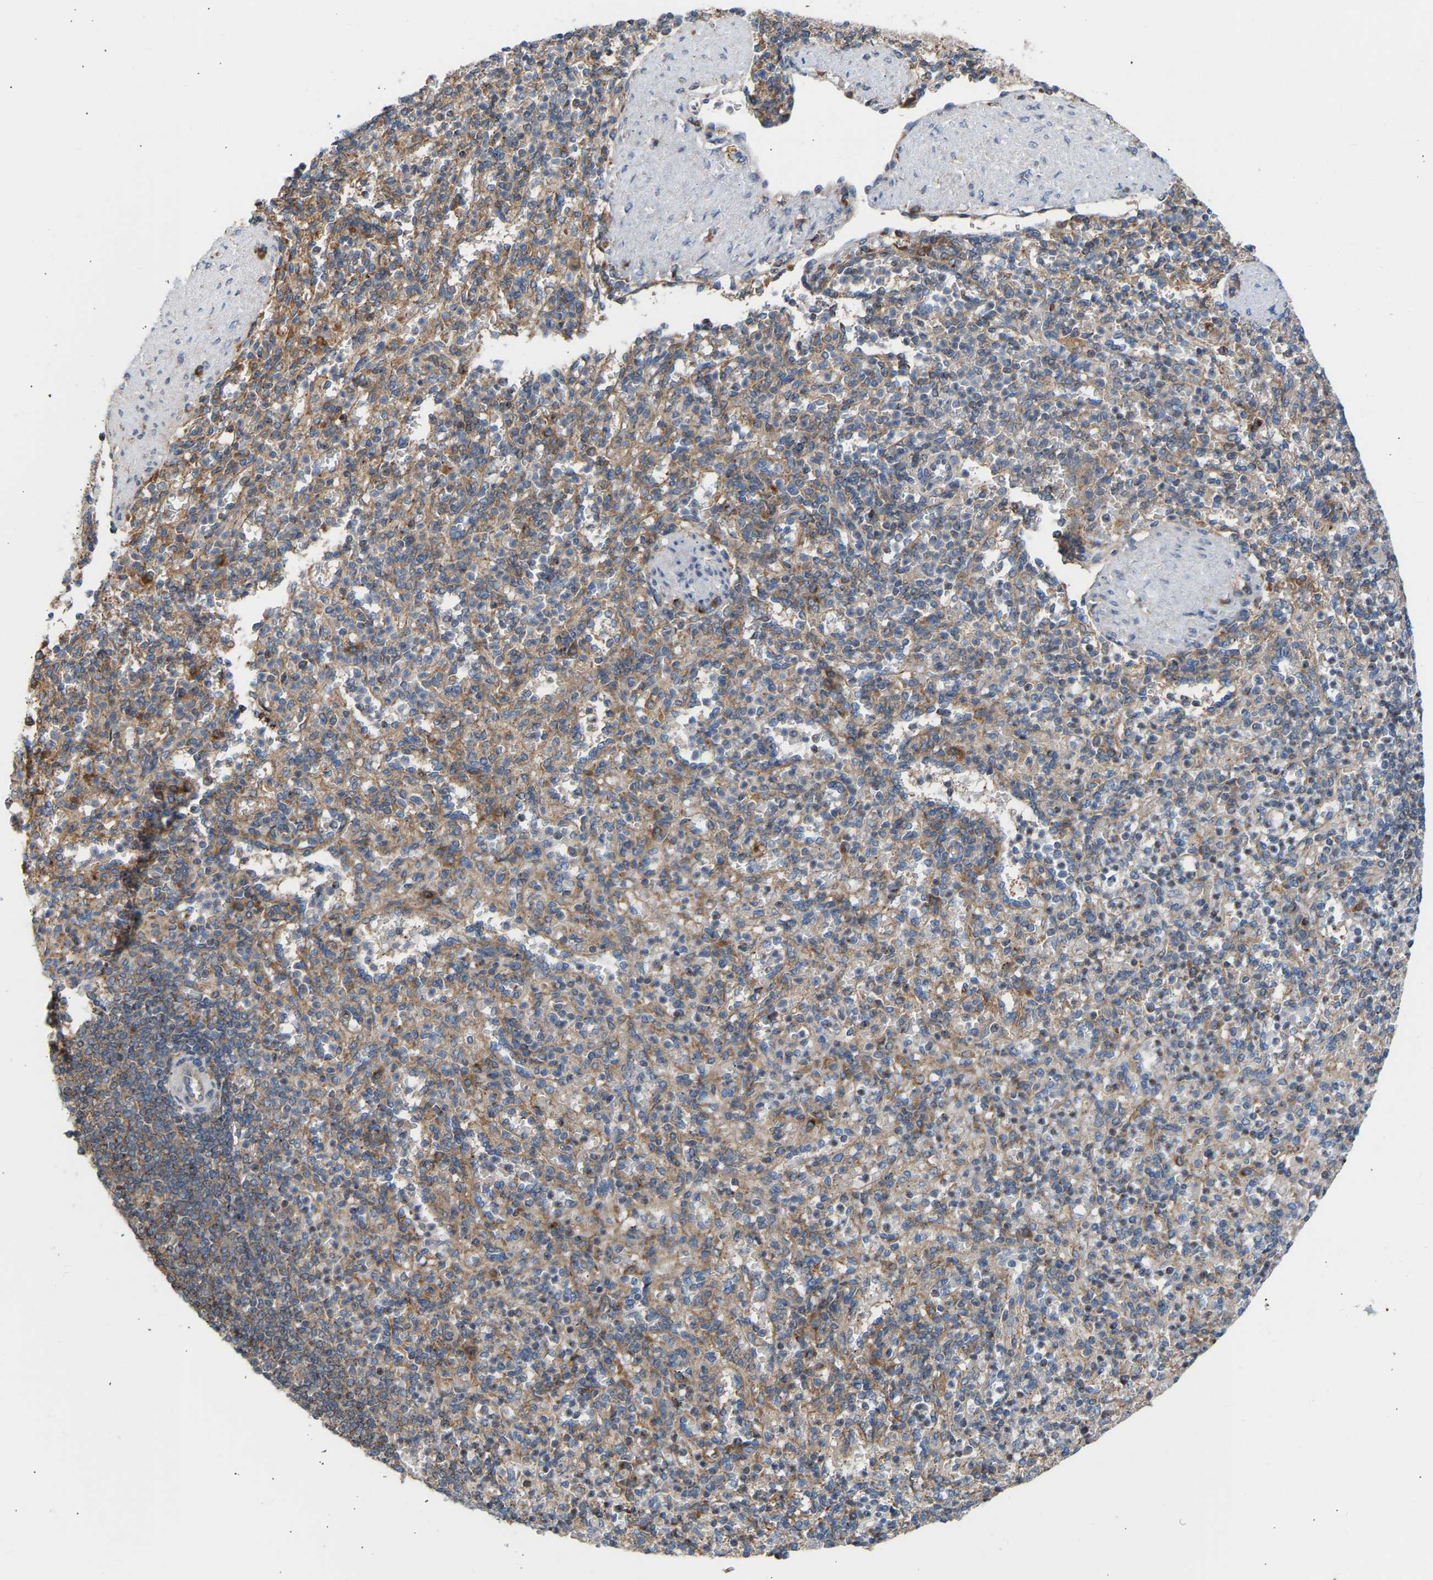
{"staining": {"intensity": "moderate", "quantity": "25%-75%", "location": "cytoplasmic/membranous"}, "tissue": "spleen", "cell_type": "Cells in red pulp", "image_type": "normal", "snomed": [{"axis": "morphology", "description": "Normal tissue, NOS"}, {"axis": "topography", "description": "Spleen"}], "caption": "Protein positivity by IHC exhibits moderate cytoplasmic/membranous positivity in about 25%-75% of cells in red pulp in benign spleen.", "gene": "GCN1", "patient": {"sex": "female", "age": 74}}